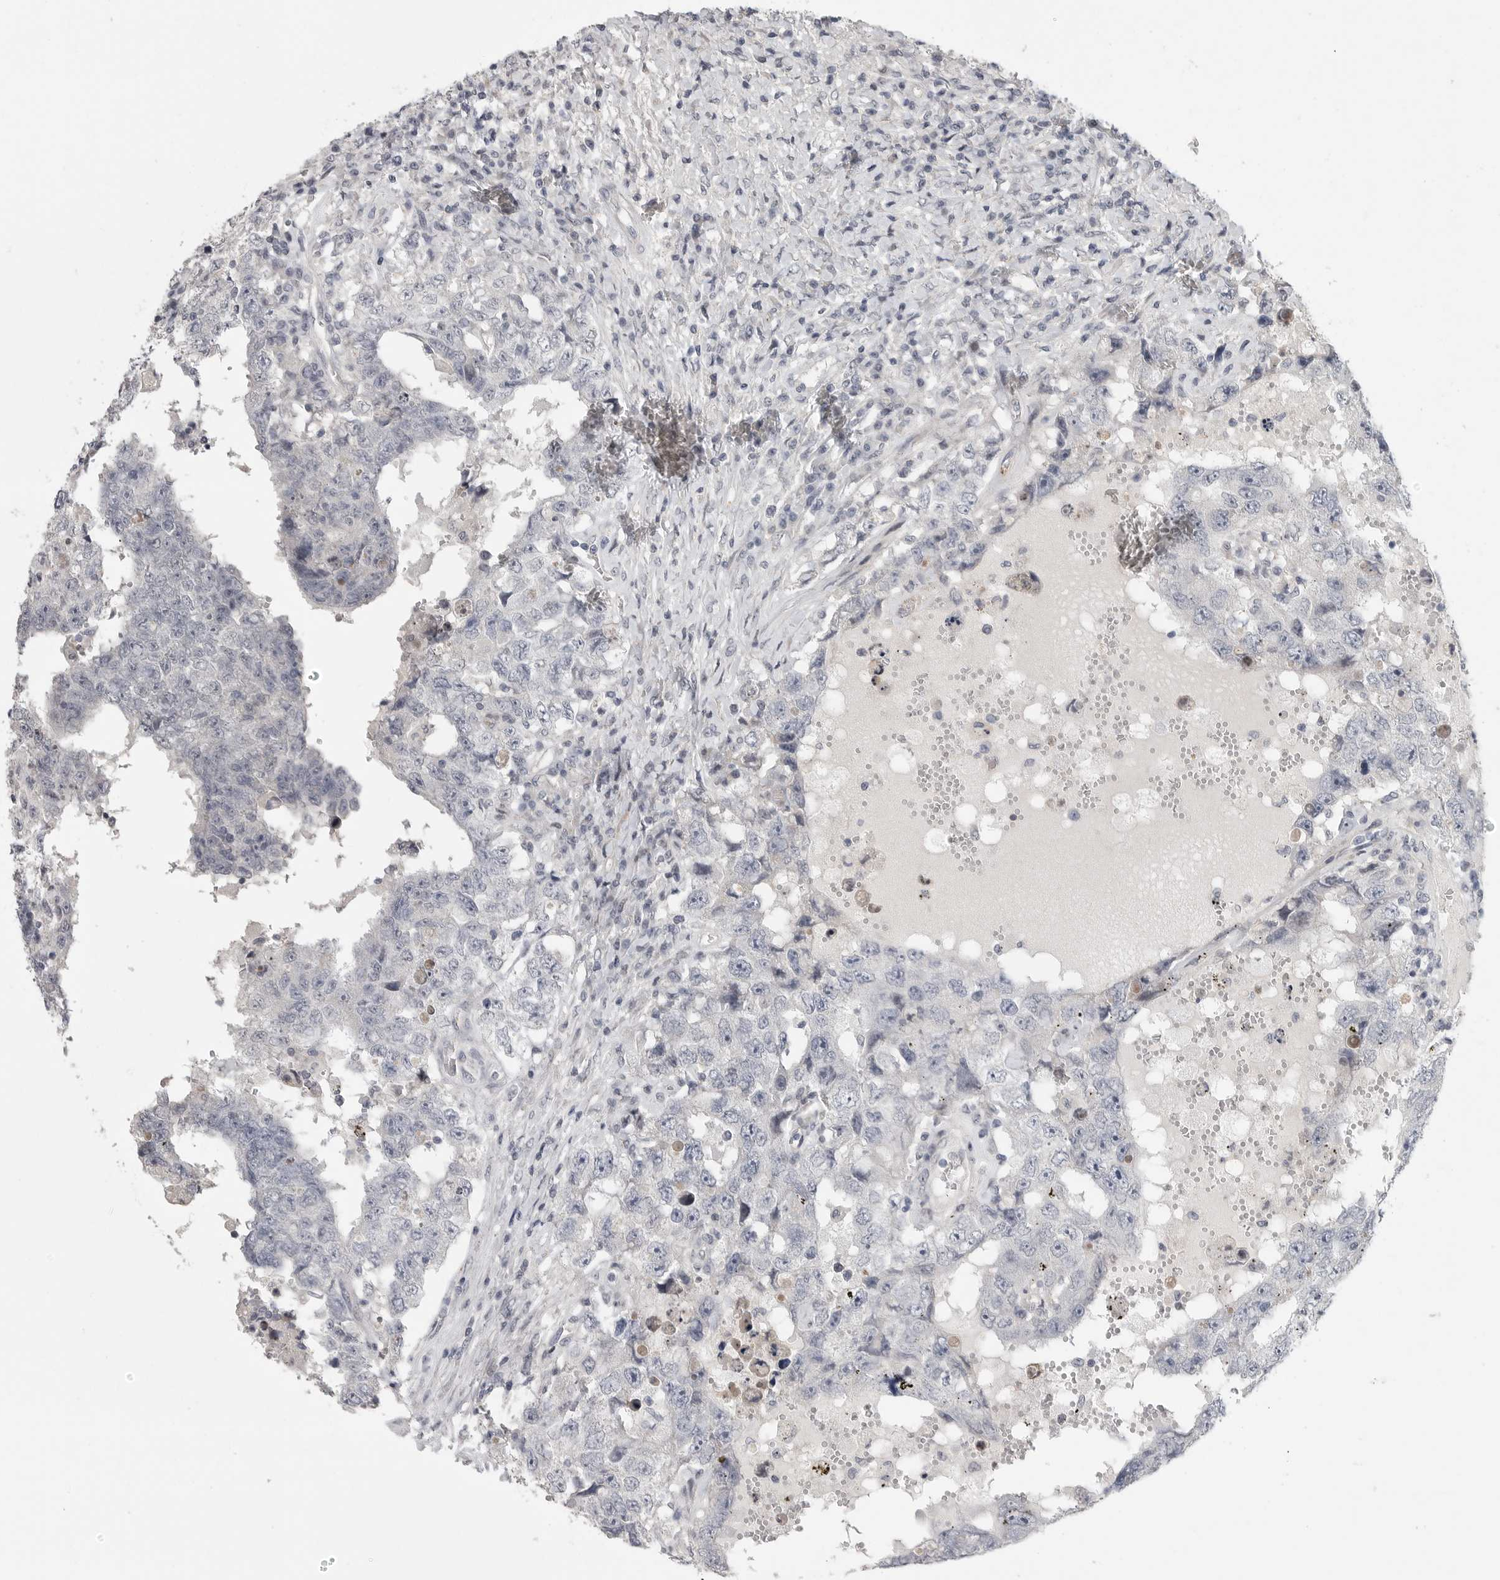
{"staining": {"intensity": "negative", "quantity": "none", "location": "none"}, "tissue": "testis cancer", "cell_type": "Tumor cells", "image_type": "cancer", "snomed": [{"axis": "morphology", "description": "Carcinoma, Embryonal, NOS"}, {"axis": "topography", "description": "Testis"}], "caption": "Embryonal carcinoma (testis) was stained to show a protein in brown. There is no significant staining in tumor cells. The staining is performed using DAB brown chromogen with nuclei counter-stained in using hematoxylin.", "gene": "FBXO43", "patient": {"sex": "male", "age": 26}}